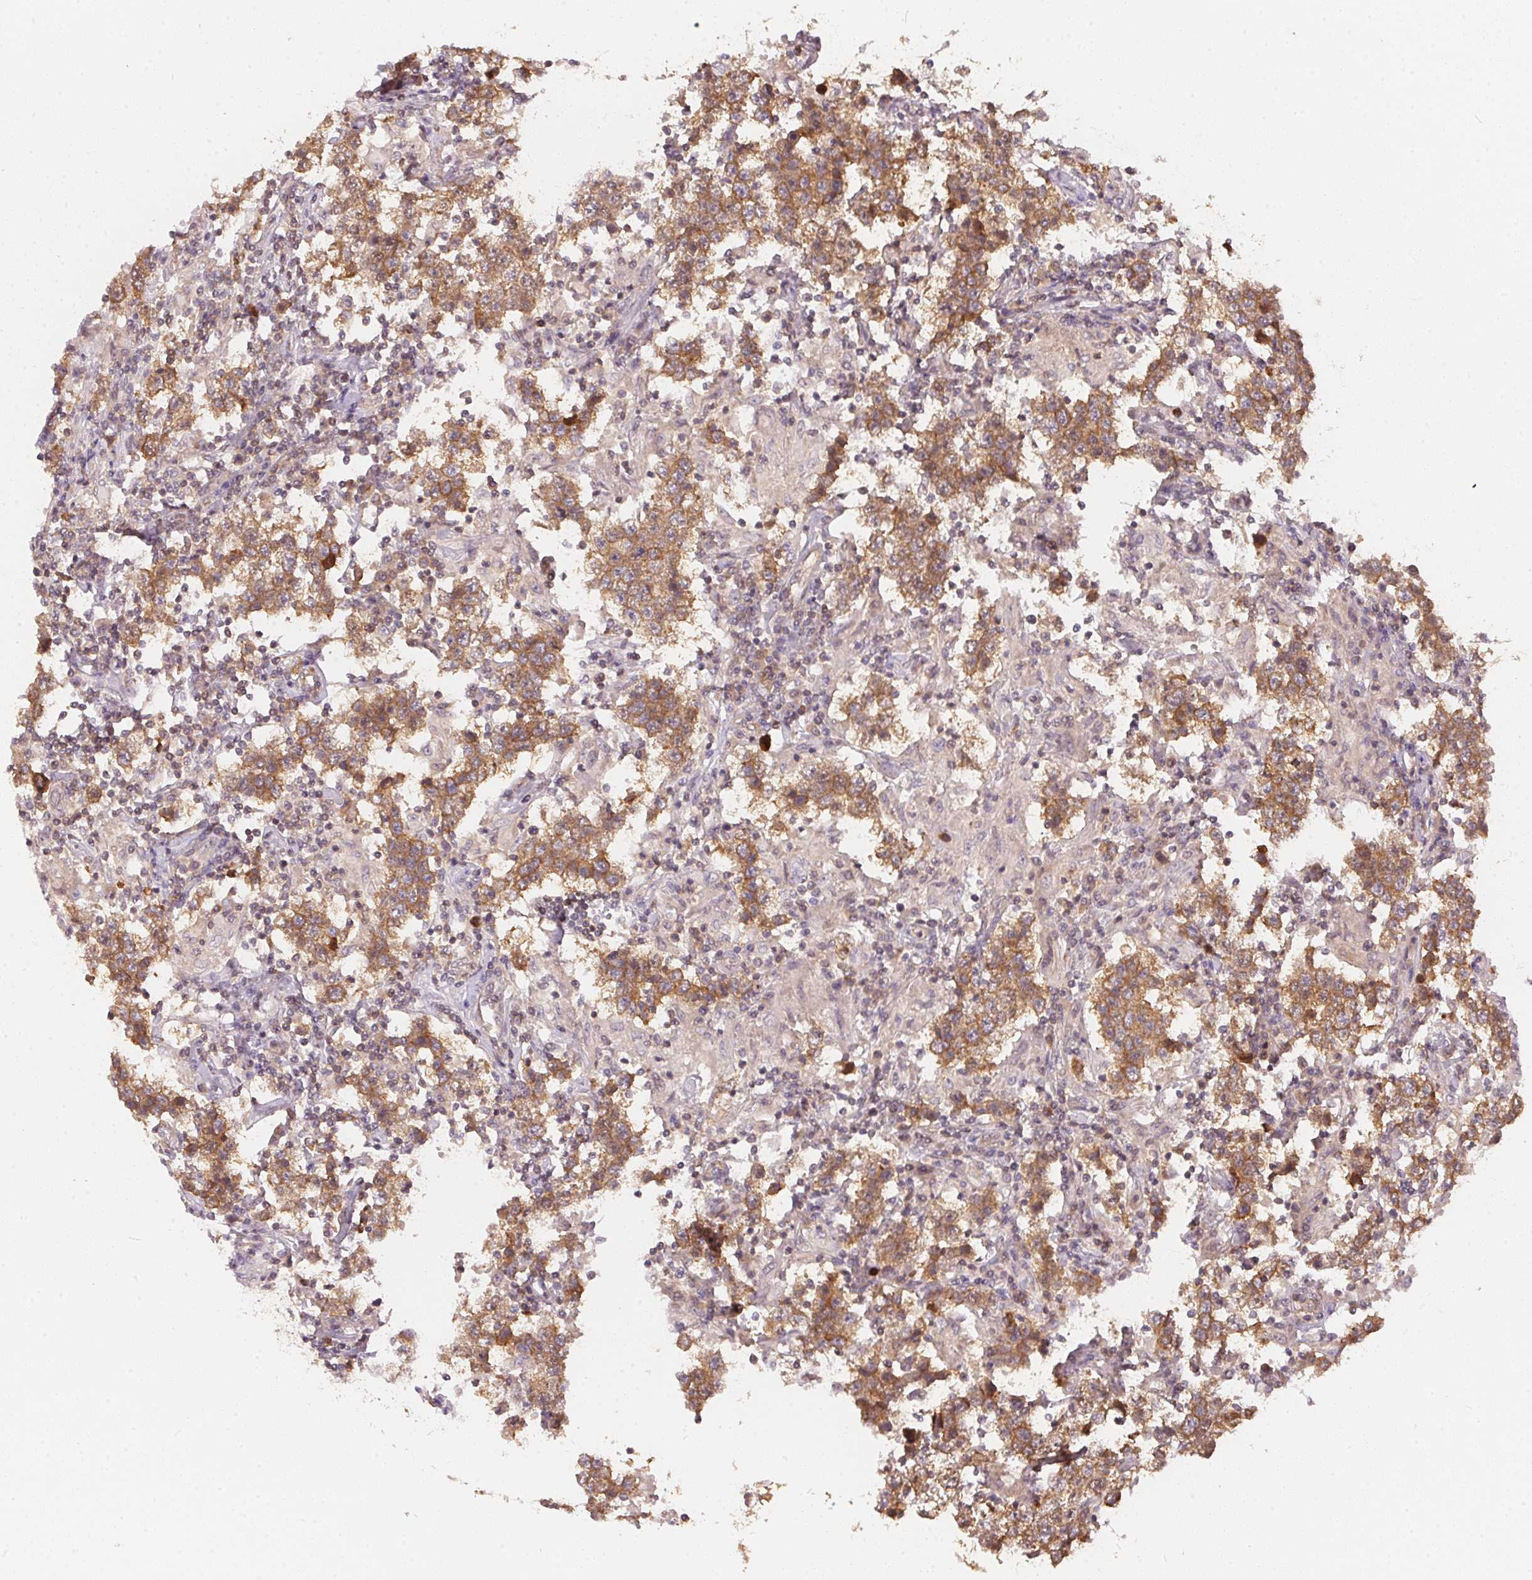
{"staining": {"intensity": "moderate", "quantity": ">75%", "location": "cytoplasmic/membranous"}, "tissue": "testis cancer", "cell_type": "Tumor cells", "image_type": "cancer", "snomed": [{"axis": "morphology", "description": "Seminoma, NOS"}, {"axis": "morphology", "description": "Carcinoma, Embryonal, NOS"}, {"axis": "topography", "description": "Testis"}], "caption": "Immunohistochemistry (IHC) (DAB) staining of testis cancer (seminoma) exhibits moderate cytoplasmic/membranous protein staining in approximately >75% of tumor cells.", "gene": "BLMH", "patient": {"sex": "male", "age": 41}}